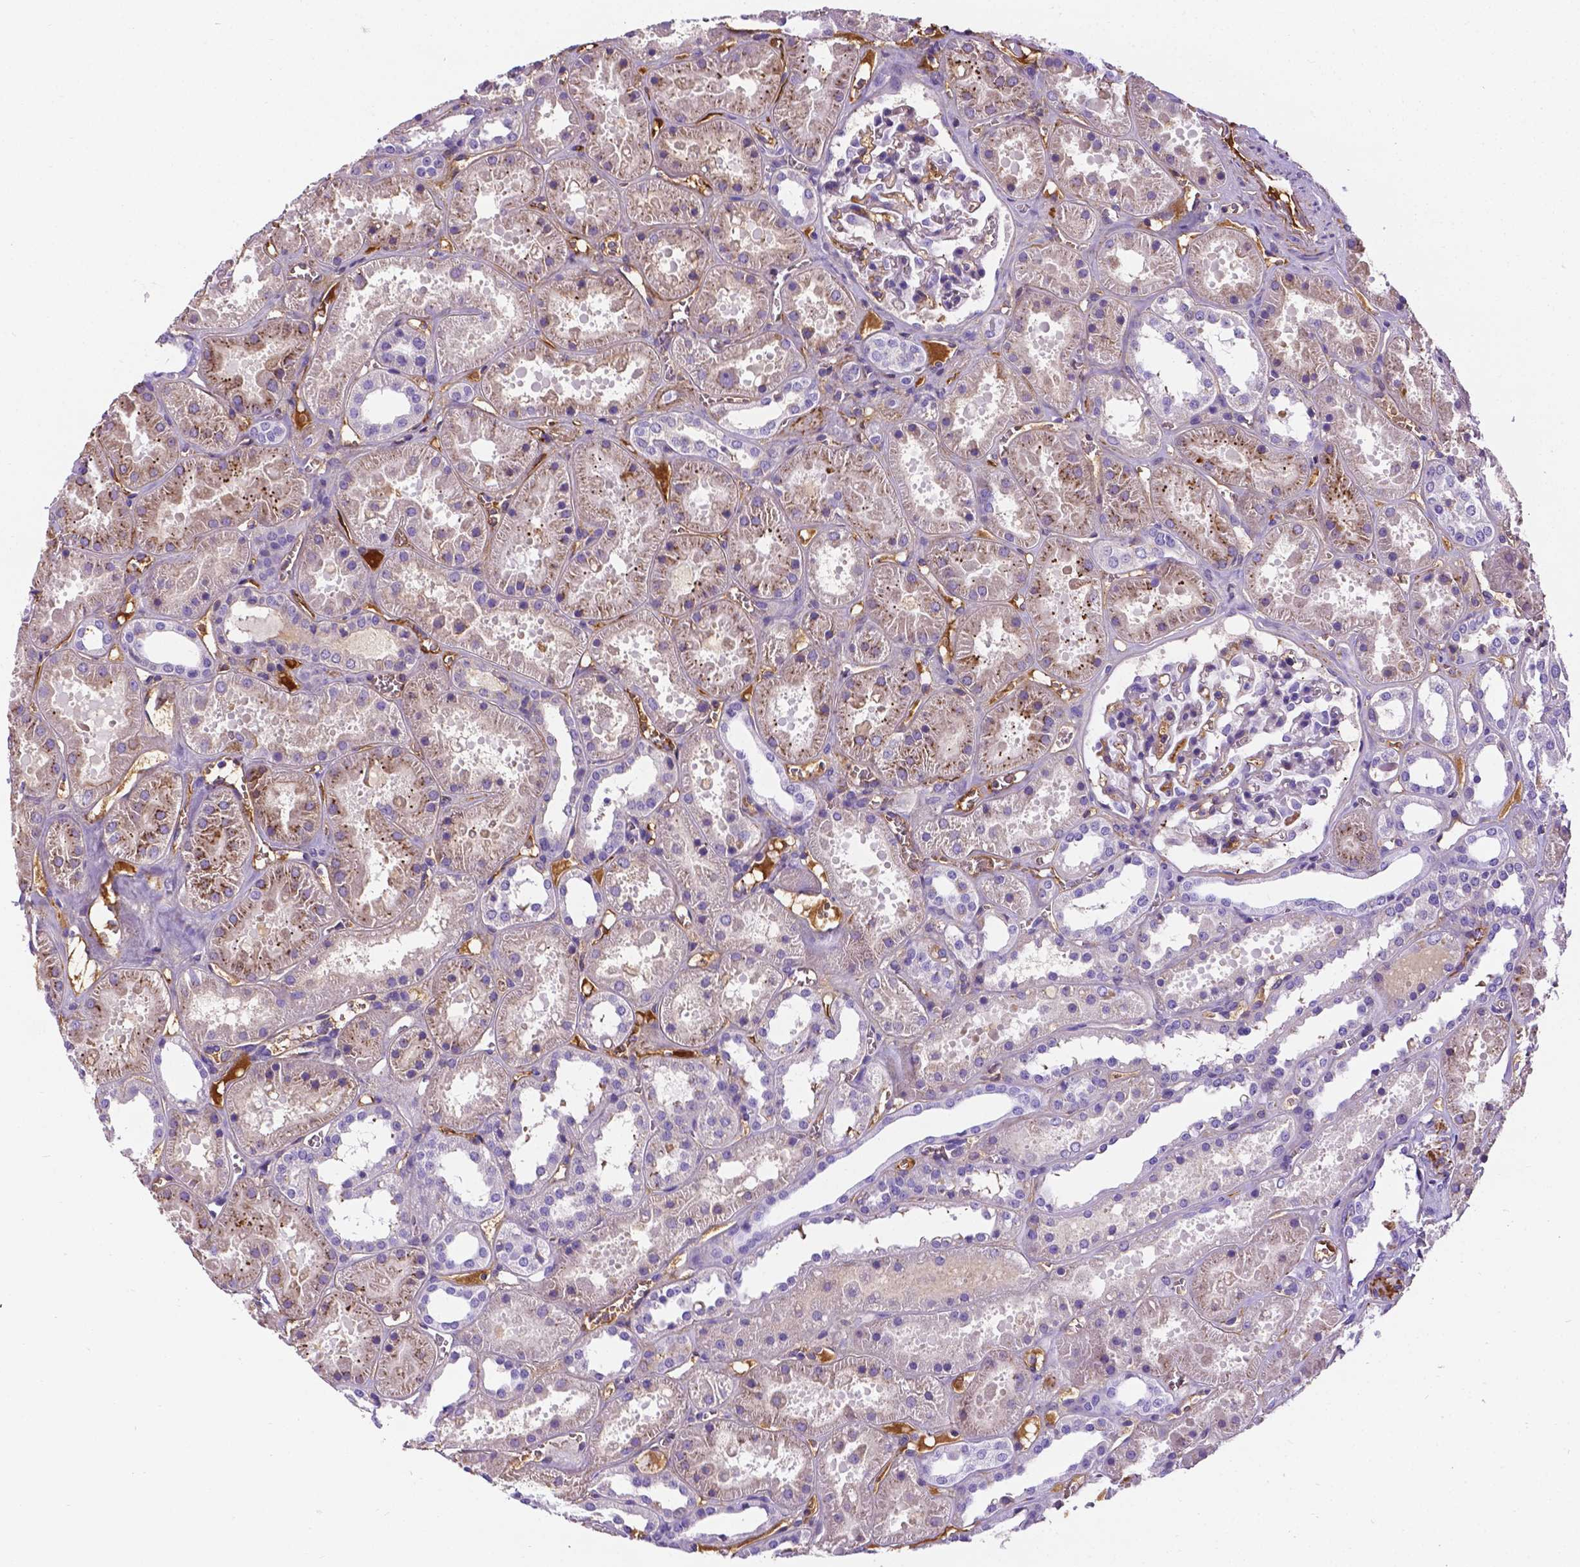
{"staining": {"intensity": "moderate", "quantity": "<25%", "location": "cytoplasmic/membranous"}, "tissue": "kidney", "cell_type": "Cells in glomeruli", "image_type": "normal", "snomed": [{"axis": "morphology", "description": "Normal tissue, NOS"}, {"axis": "topography", "description": "Kidney"}], "caption": "Immunohistochemistry (DAB) staining of benign kidney displays moderate cytoplasmic/membranous protein staining in approximately <25% of cells in glomeruli. The protein is stained brown, and the nuclei are stained in blue (DAB (3,3'-diaminobenzidine) IHC with brightfield microscopy, high magnification).", "gene": "APOE", "patient": {"sex": "female", "age": 41}}